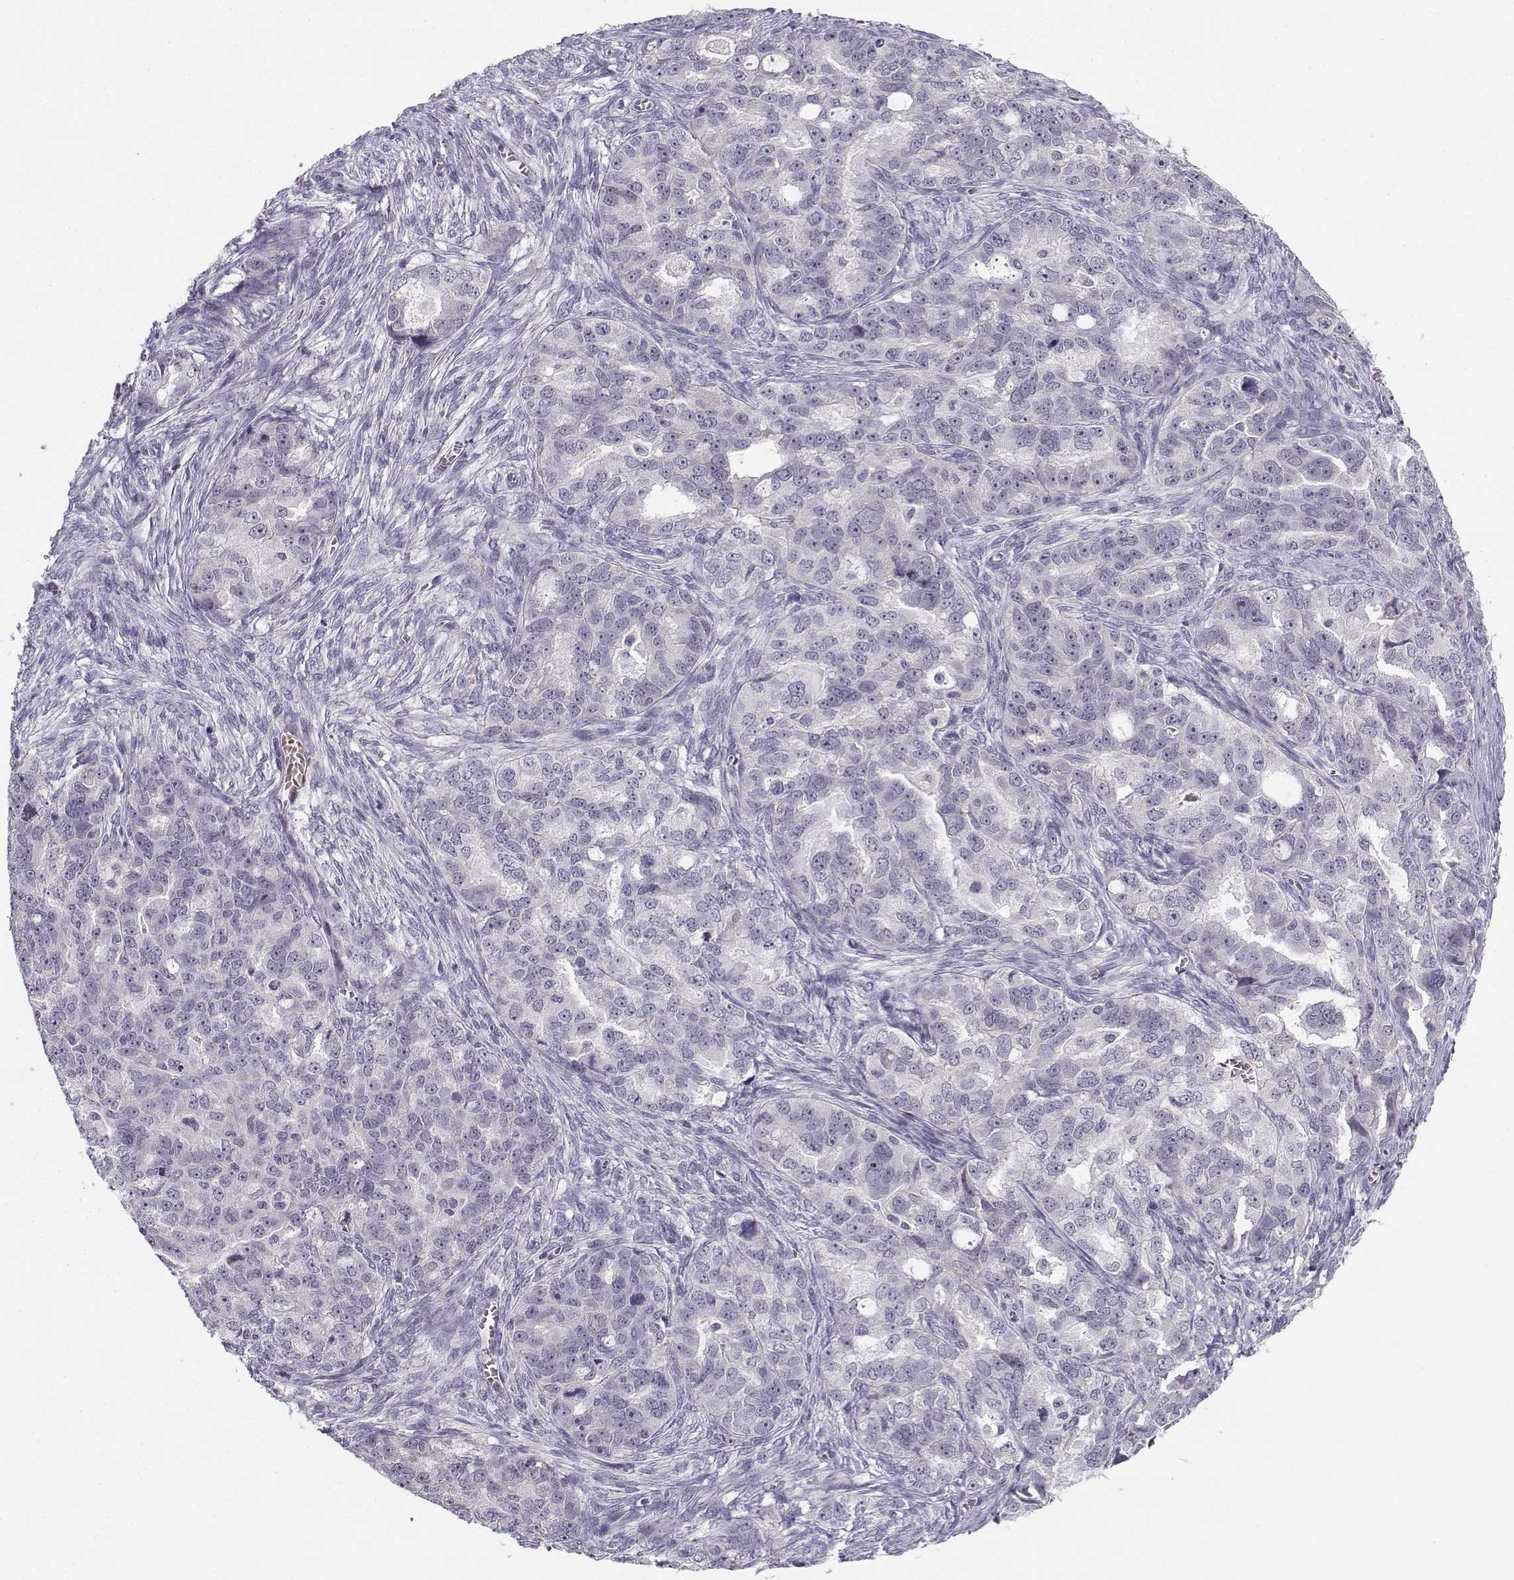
{"staining": {"intensity": "negative", "quantity": "none", "location": "none"}, "tissue": "ovarian cancer", "cell_type": "Tumor cells", "image_type": "cancer", "snomed": [{"axis": "morphology", "description": "Cystadenocarcinoma, serous, NOS"}, {"axis": "topography", "description": "Ovary"}], "caption": "Tumor cells are negative for protein expression in human ovarian serous cystadenocarcinoma.", "gene": "DDX25", "patient": {"sex": "female", "age": 51}}